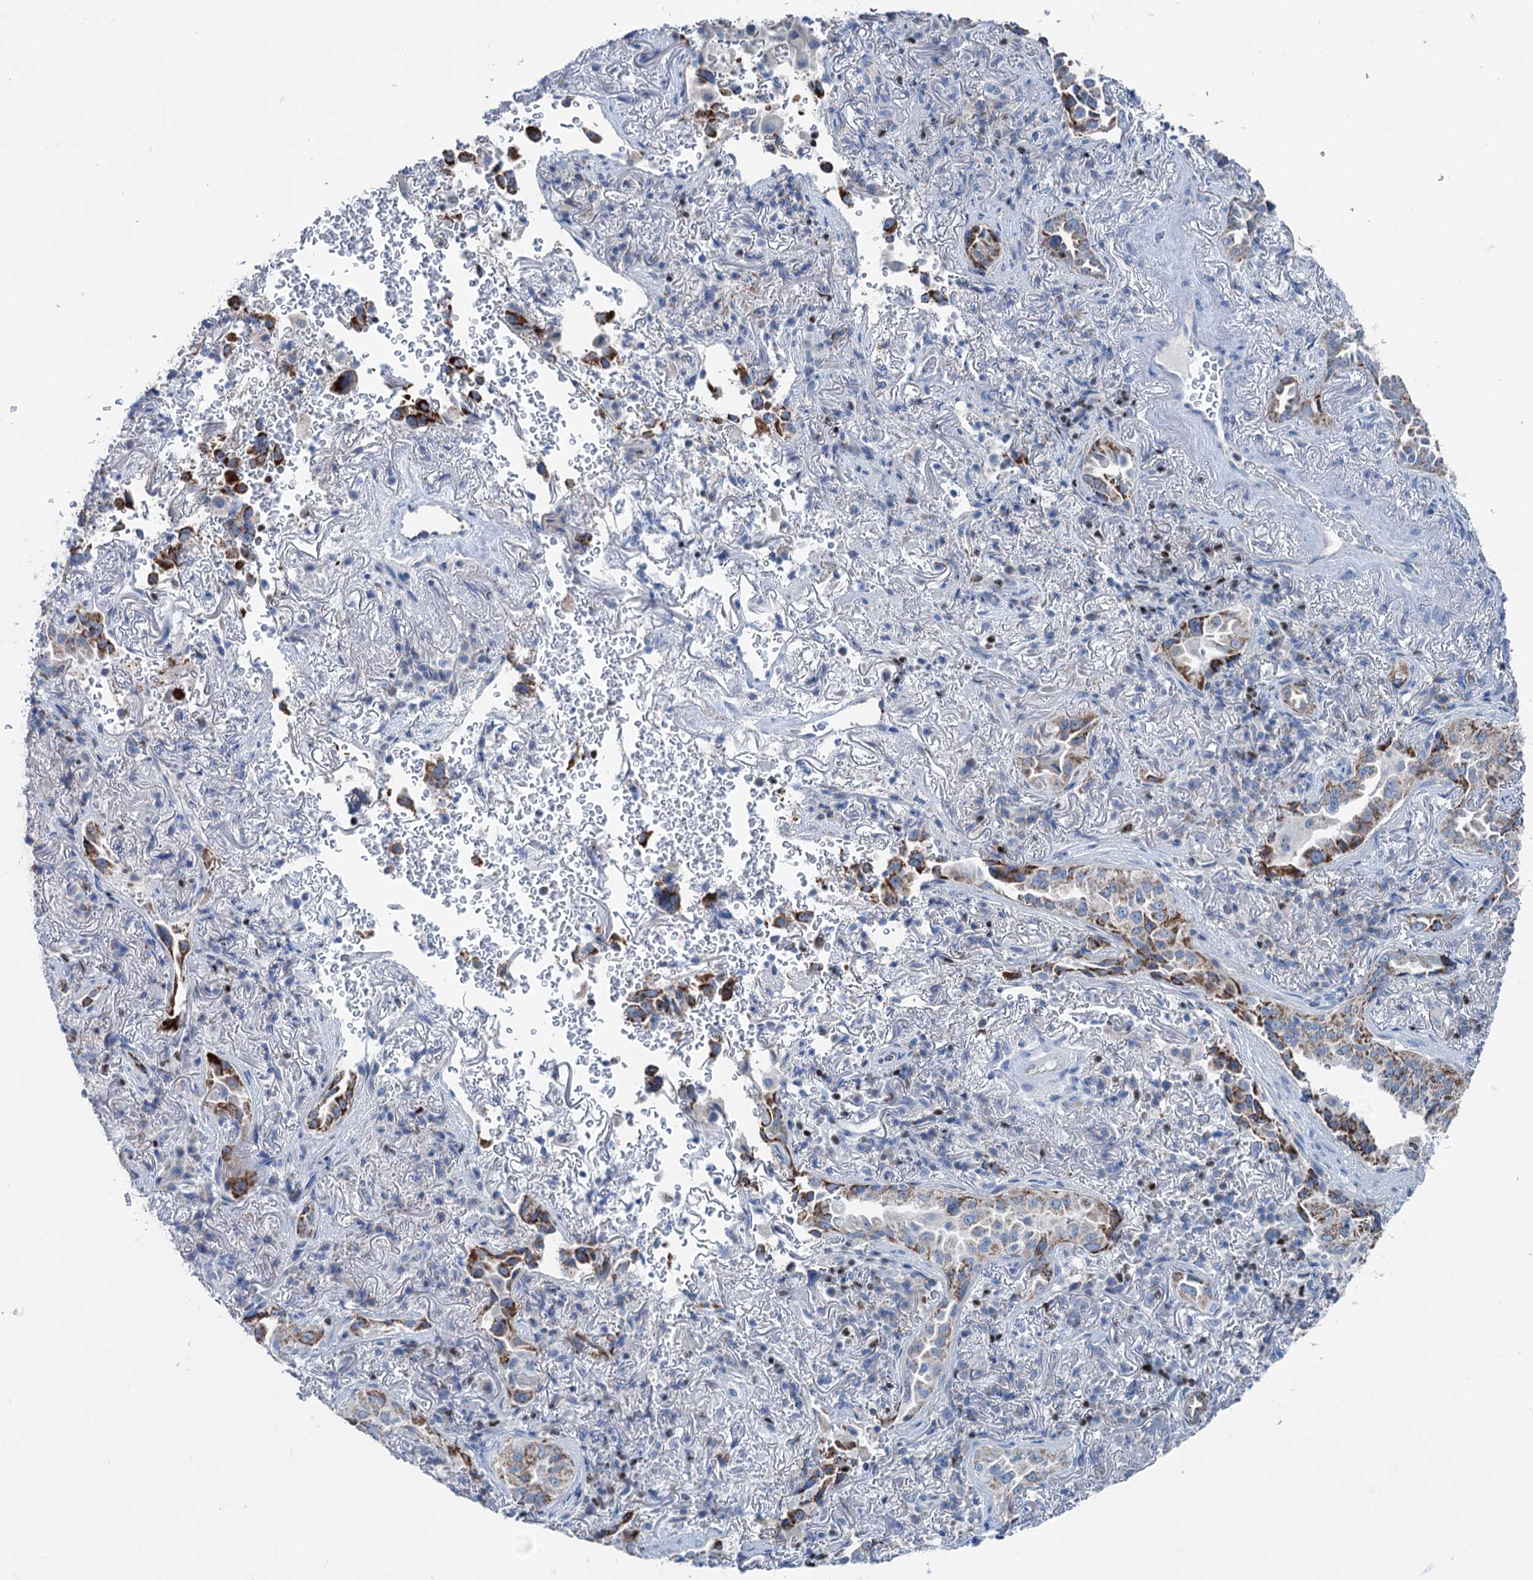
{"staining": {"intensity": "moderate", "quantity": "25%-75%", "location": "cytoplasmic/membranous"}, "tissue": "lung cancer", "cell_type": "Tumor cells", "image_type": "cancer", "snomed": [{"axis": "morphology", "description": "Adenocarcinoma, NOS"}, {"axis": "topography", "description": "Lung"}], "caption": "Moderate cytoplasmic/membranous staining is appreciated in approximately 25%-75% of tumor cells in lung cancer (adenocarcinoma).", "gene": "ELP4", "patient": {"sex": "female", "age": 69}}